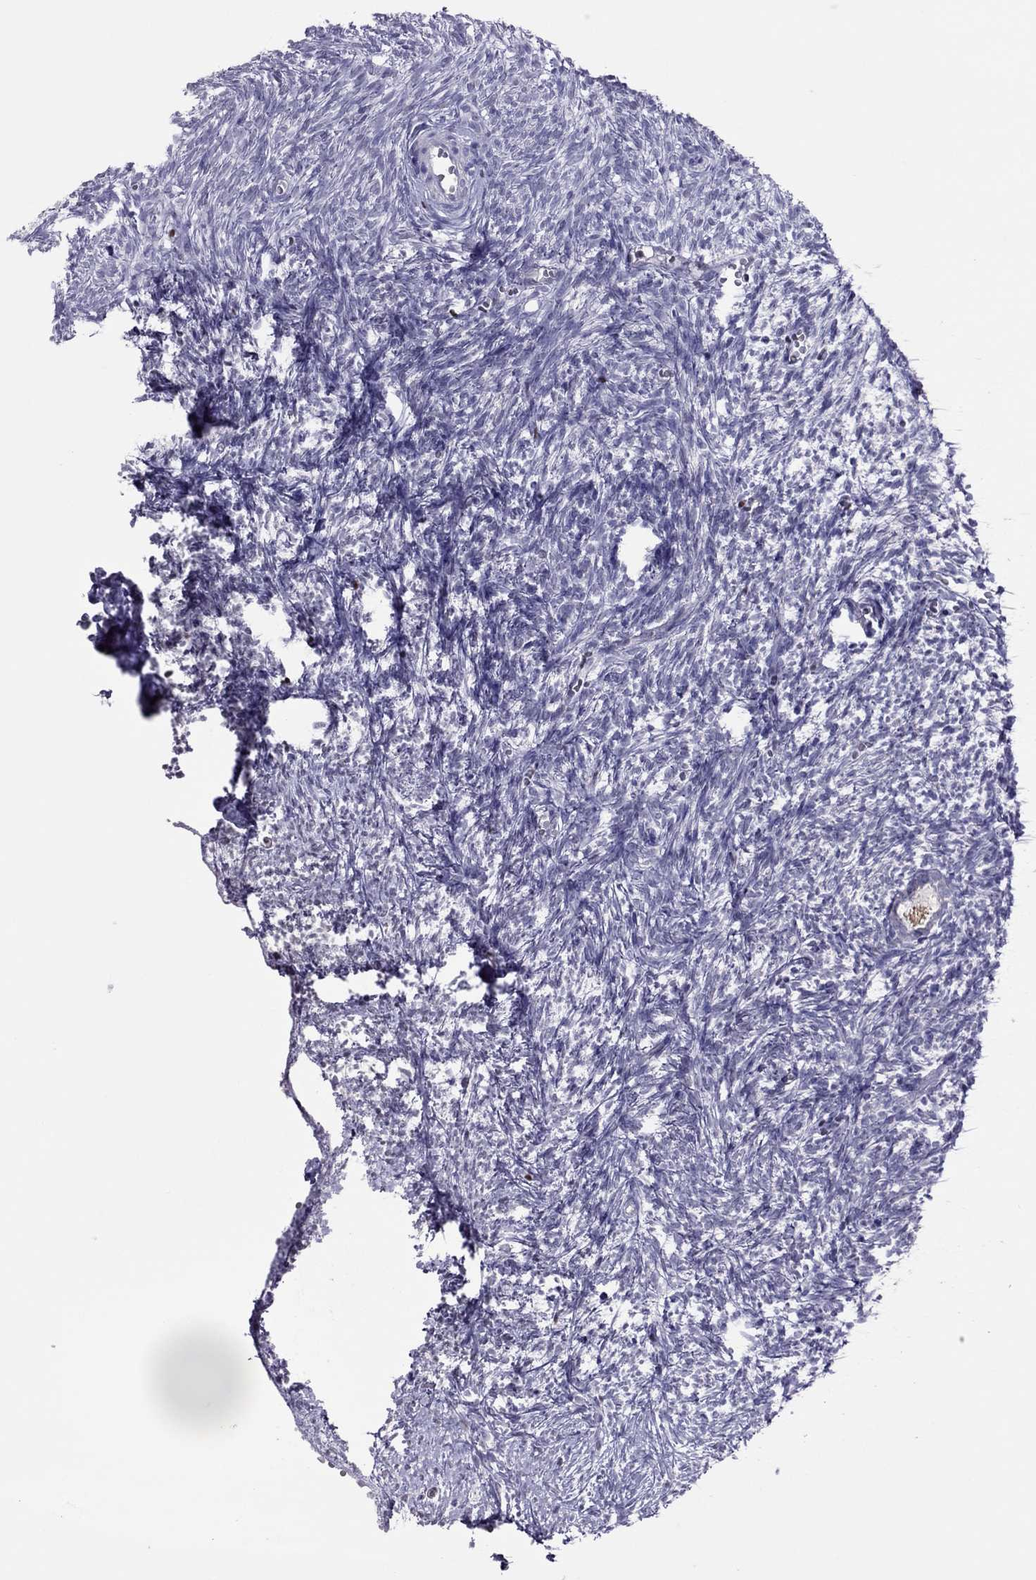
{"staining": {"intensity": "negative", "quantity": "none", "location": "none"}, "tissue": "ovary", "cell_type": "Follicle cells", "image_type": "normal", "snomed": [{"axis": "morphology", "description": "Normal tissue, NOS"}, {"axis": "topography", "description": "Ovary"}], "caption": "A high-resolution photomicrograph shows IHC staining of normal ovary, which displays no significant positivity in follicle cells.", "gene": "SPINT3", "patient": {"sex": "female", "age": 43}}